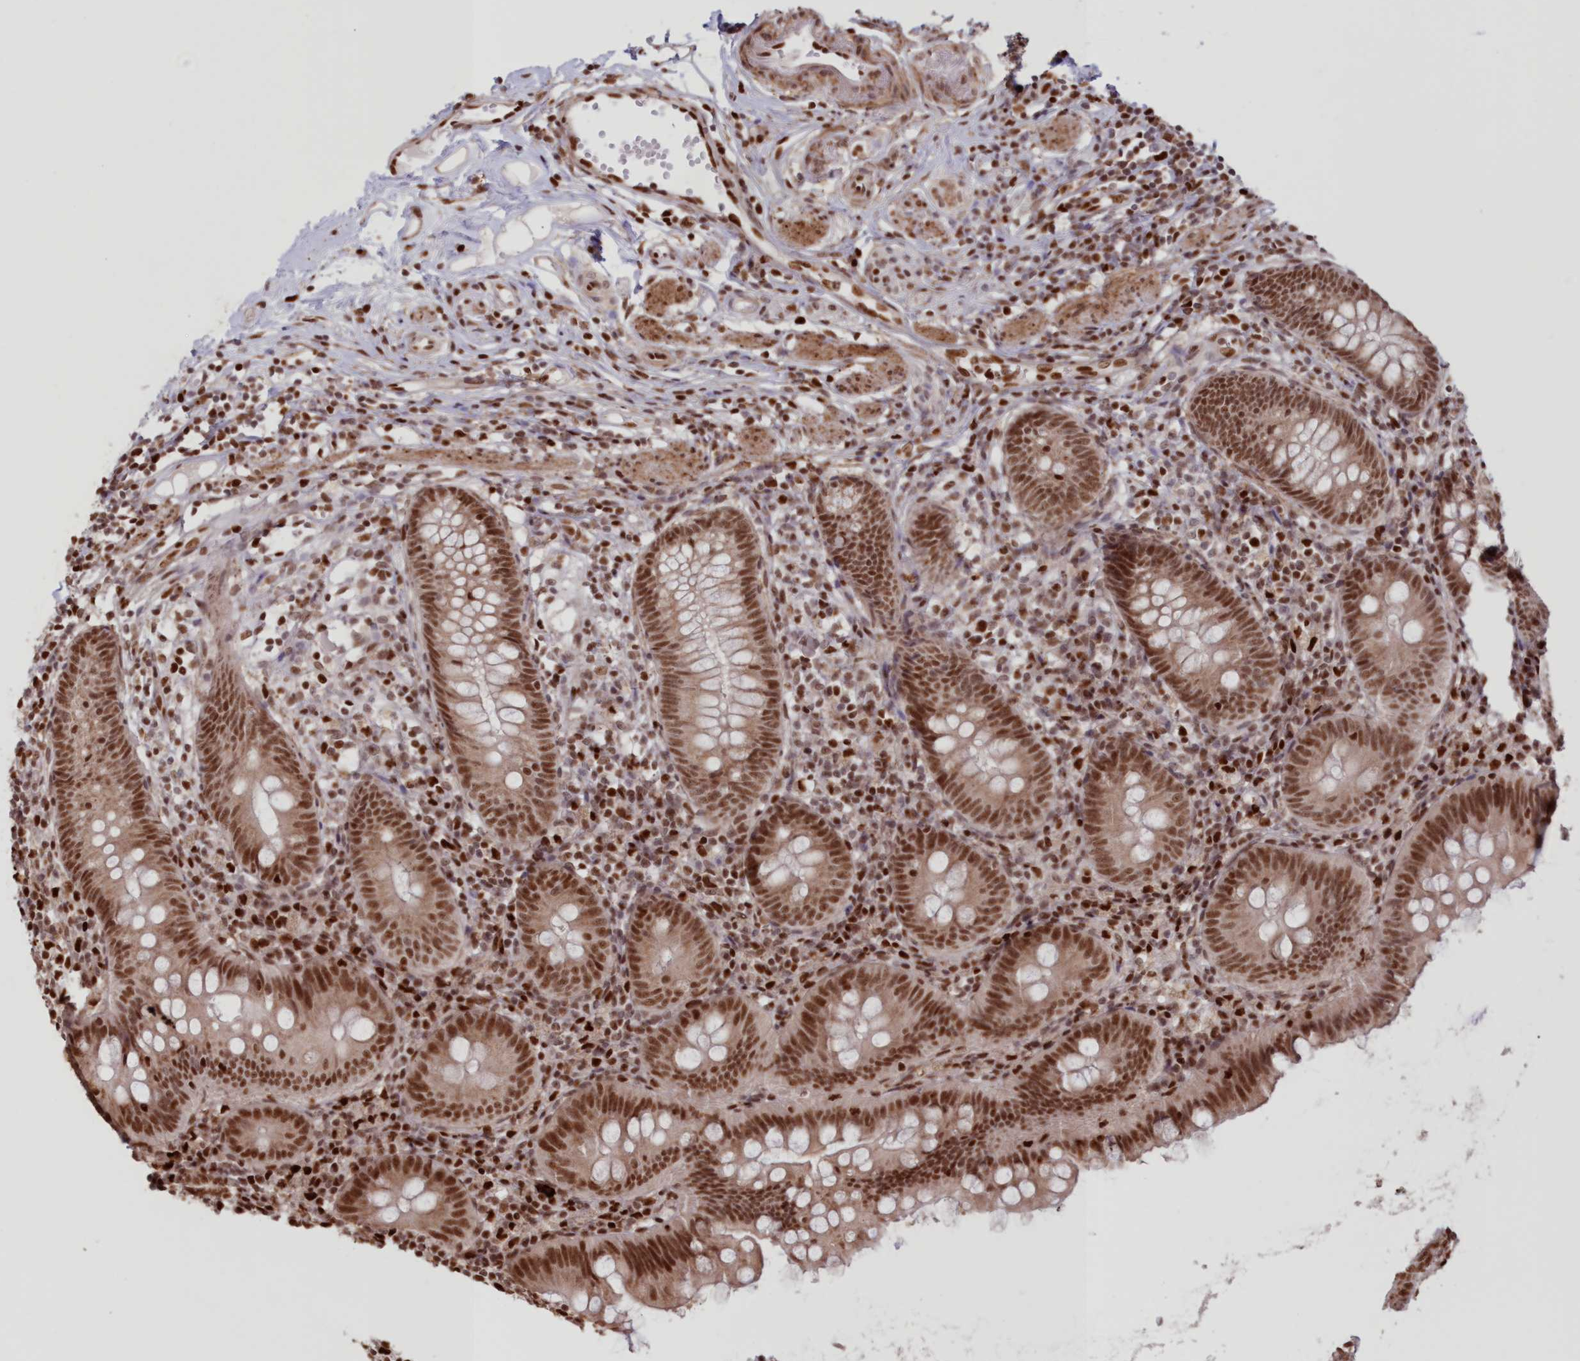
{"staining": {"intensity": "moderate", "quantity": ">75%", "location": "nuclear"}, "tissue": "appendix", "cell_type": "Glandular cells", "image_type": "normal", "snomed": [{"axis": "morphology", "description": "Normal tissue, NOS"}, {"axis": "topography", "description": "Appendix"}], "caption": "The photomicrograph reveals staining of unremarkable appendix, revealing moderate nuclear protein expression (brown color) within glandular cells.", "gene": "POLR2B", "patient": {"sex": "female", "age": 62}}